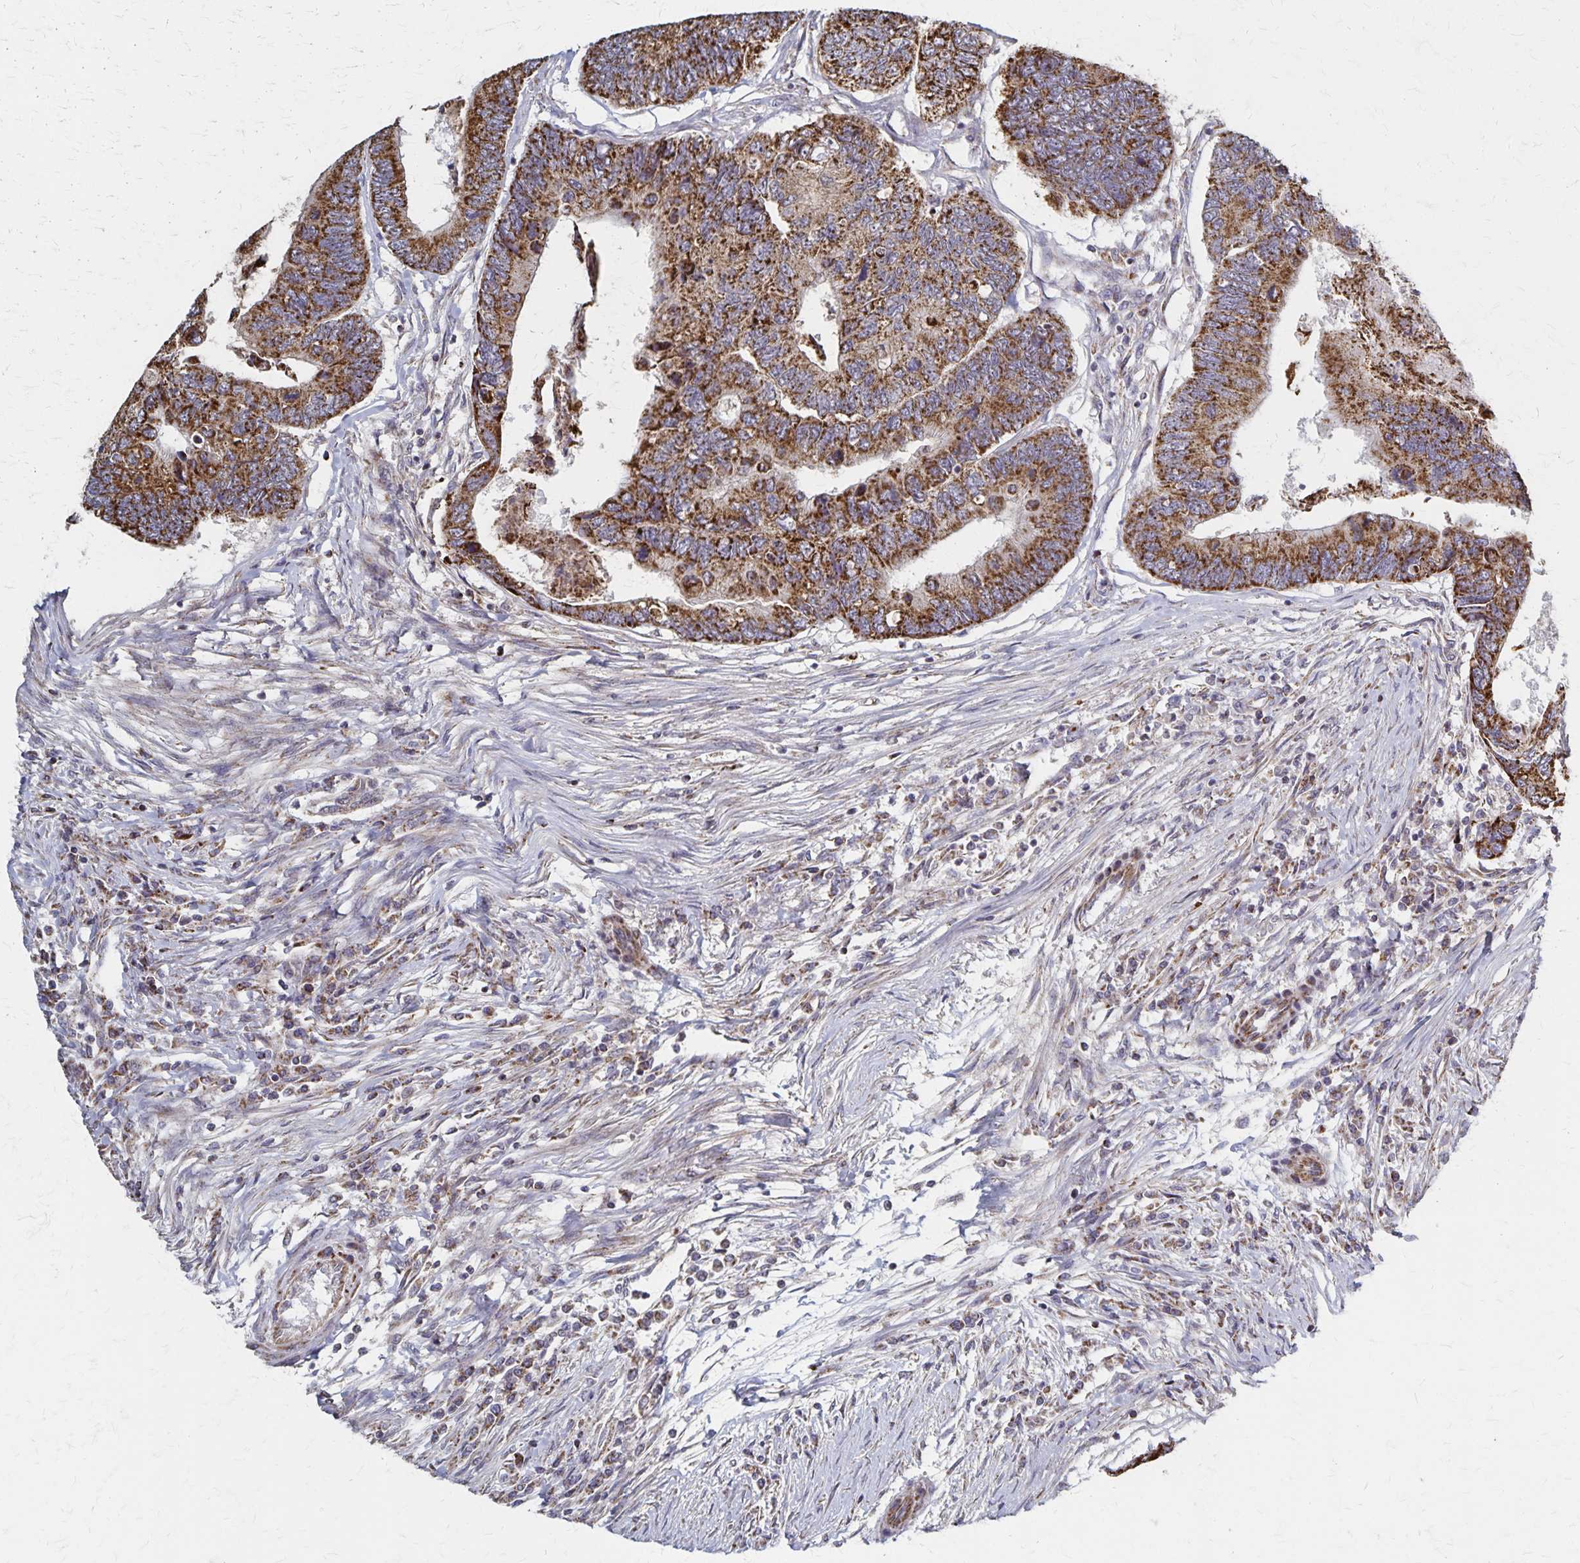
{"staining": {"intensity": "strong", "quantity": ">75%", "location": "cytoplasmic/membranous"}, "tissue": "colorectal cancer", "cell_type": "Tumor cells", "image_type": "cancer", "snomed": [{"axis": "morphology", "description": "Adenocarcinoma, NOS"}, {"axis": "topography", "description": "Colon"}], "caption": "Tumor cells display high levels of strong cytoplasmic/membranous positivity in about >75% of cells in human adenocarcinoma (colorectal).", "gene": "DYRK4", "patient": {"sex": "female", "age": 67}}